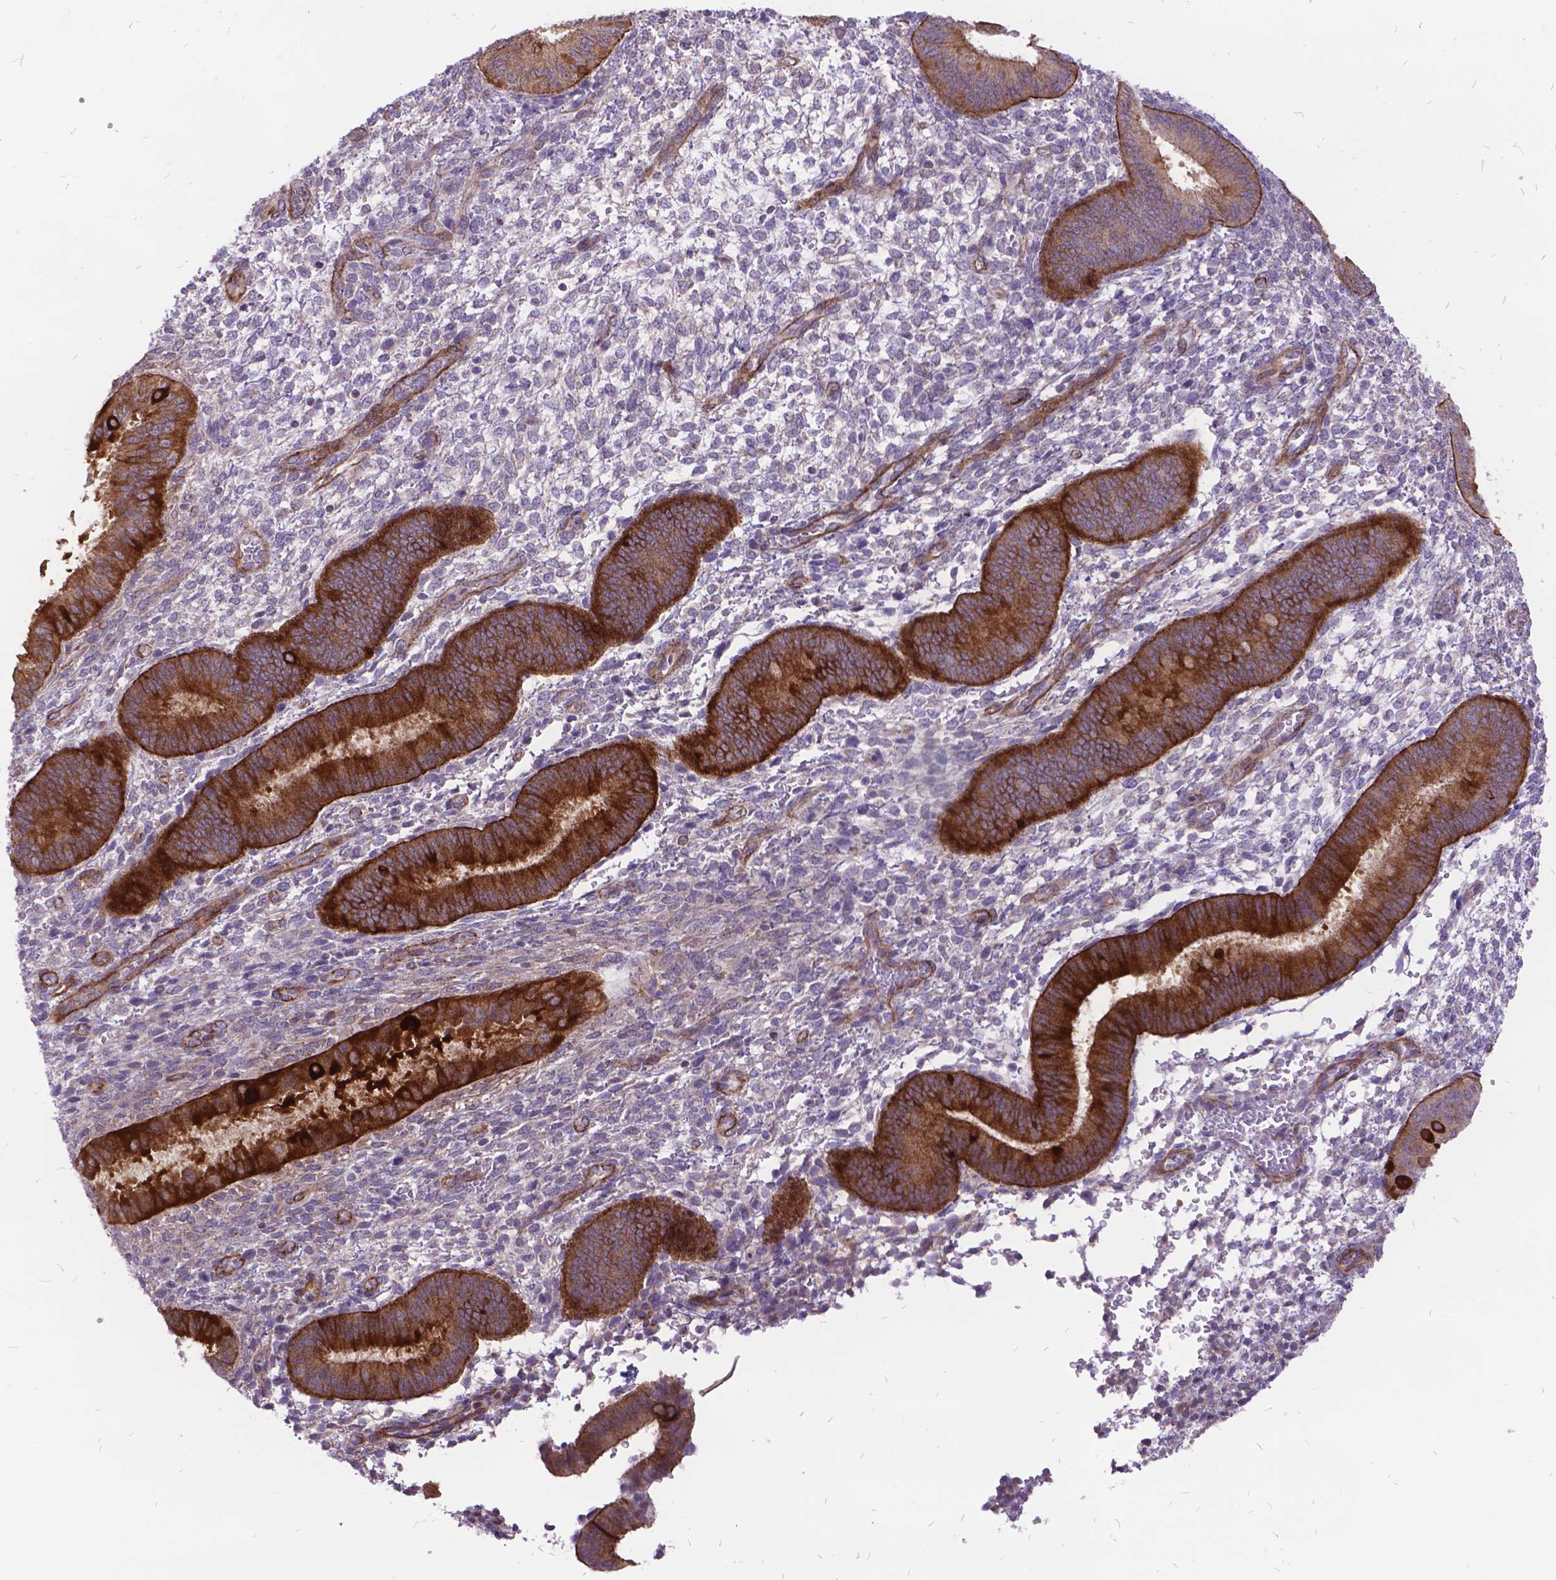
{"staining": {"intensity": "negative", "quantity": "none", "location": "none"}, "tissue": "endometrium", "cell_type": "Cells in endometrial stroma", "image_type": "normal", "snomed": [{"axis": "morphology", "description": "Normal tissue, NOS"}, {"axis": "topography", "description": "Endometrium"}], "caption": "High magnification brightfield microscopy of unremarkable endometrium stained with DAB (brown) and counterstained with hematoxylin (blue): cells in endometrial stroma show no significant positivity. (Brightfield microscopy of DAB (3,3'-diaminobenzidine) immunohistochemistry (IHC) at high magnification).", "gene": "GRB7", "patient": {"sex": "female", "age": 39}}